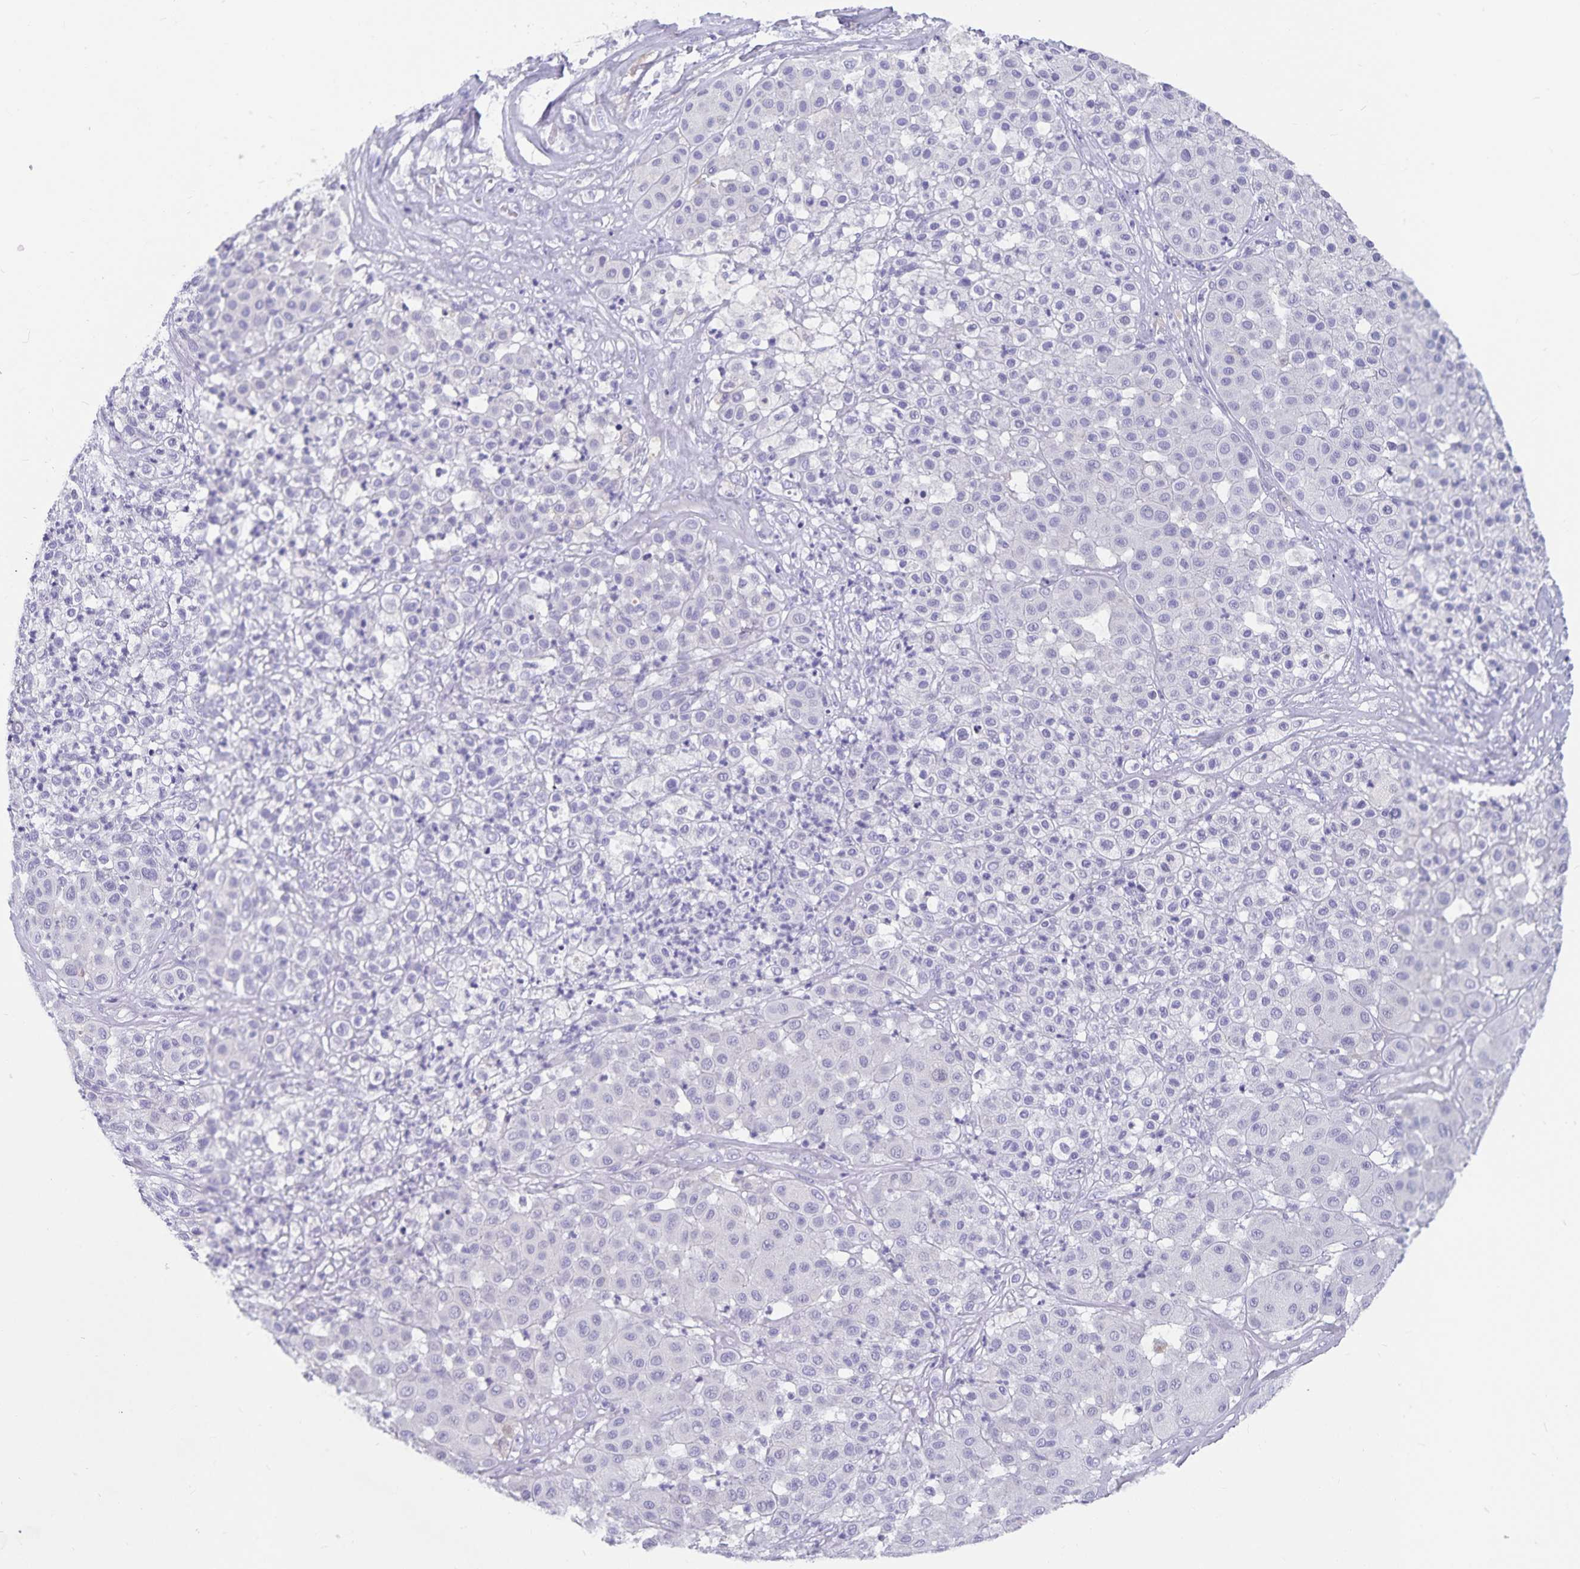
{"staining": {"intensity": "negative", "quantity": "none", "location": "none"}, "tissue": "melanoma", "cell_type": "Tumor cells", "image_type": "cancer", "snomed": [{"axis": "morphology", "description": "Malignant melanoma, Metastatic site"}, {"axis": "topography", "description": "Smooth muscle"}], "caption": "Micrograph shows no protein staining in tumor cells of melanoma tissue.", "gene": "PLAC1", "patient": {"sex": "male", "age": 41}}